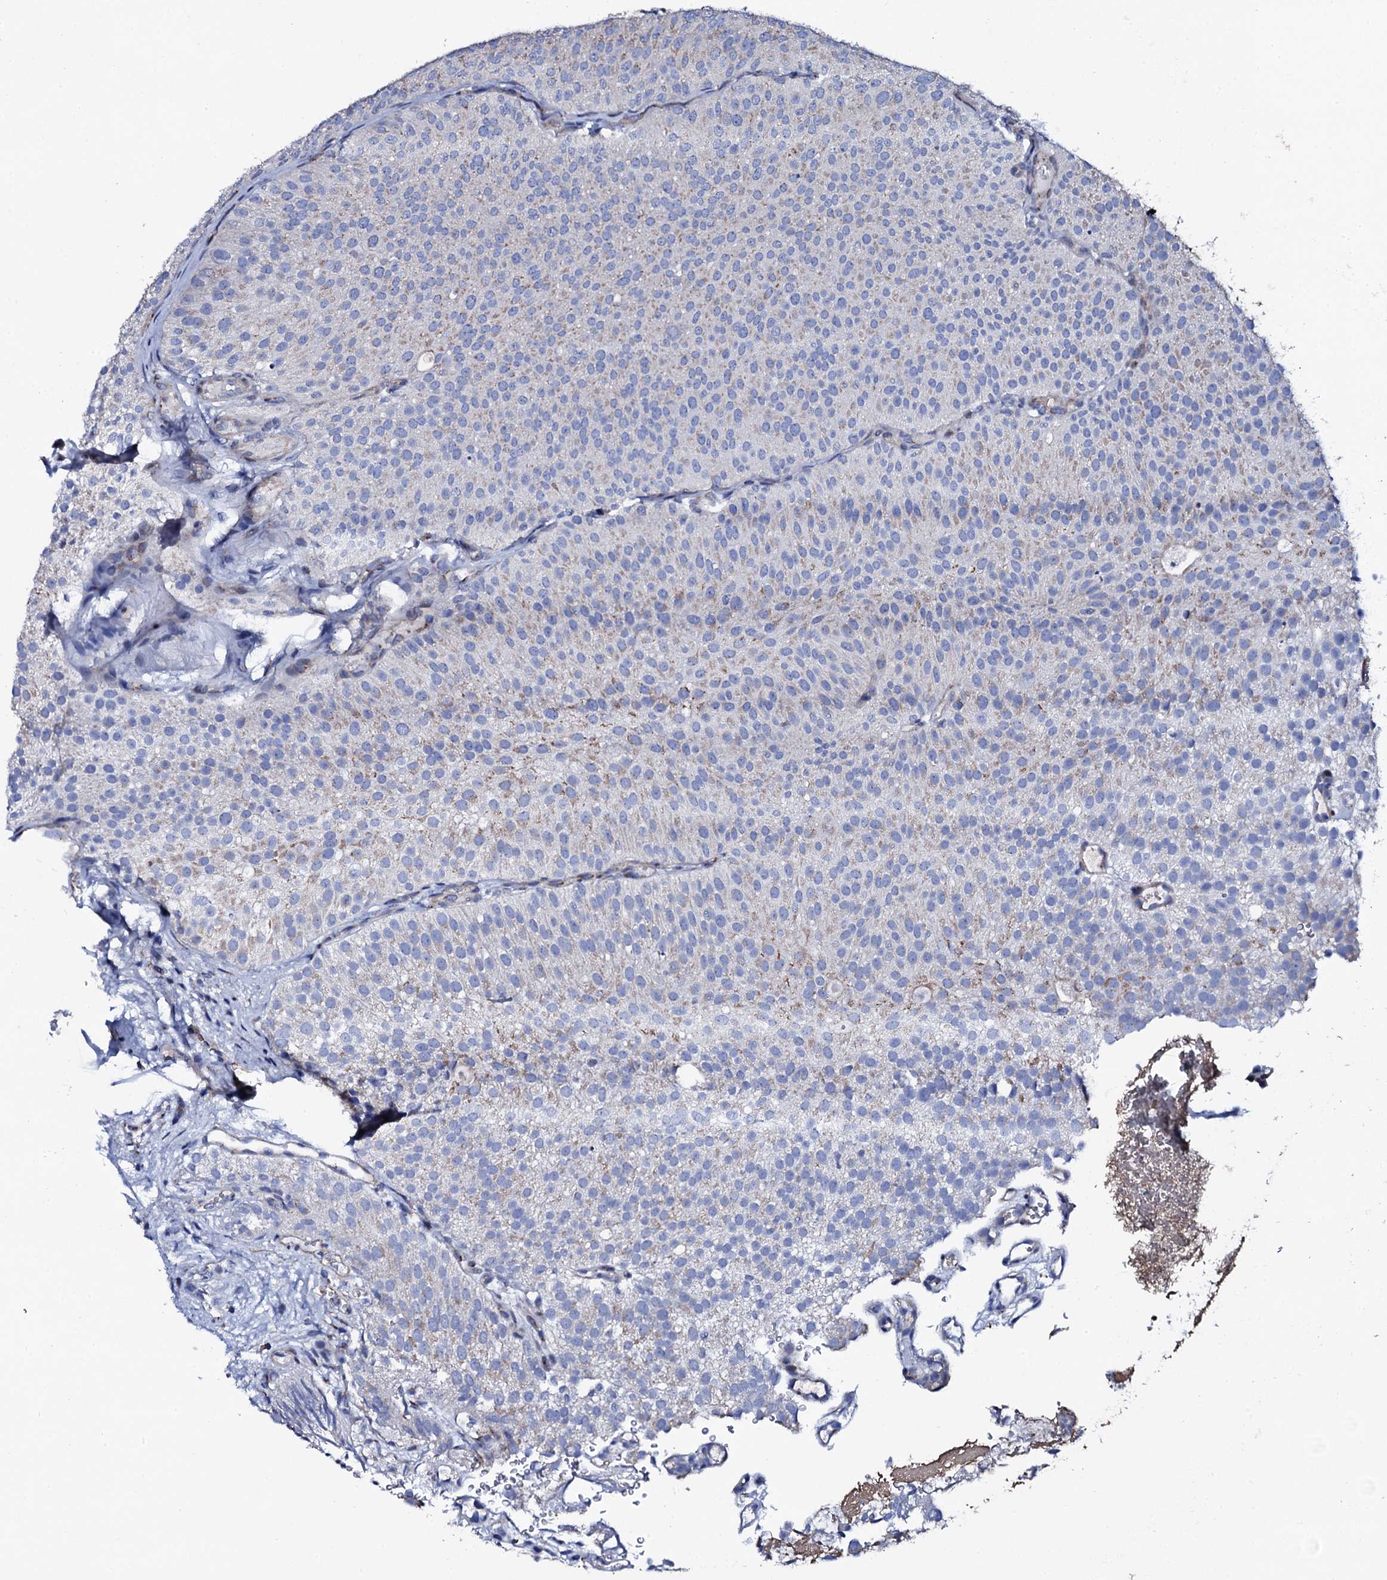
{"staining": {"intensity": "weak", "quantity": "<25%", "location": "cytoplasmic/membranous"}, "tissue": "urothelial cancer", "cell_type": "Tumor cells", "image_type": "cancer", "snomed": [{"axis": "morphology", "description": "Urothelial carcinoma, Low grade"}, {"axis": "topography", "description": "Urinary bladder"}], "caption": "Immunohistochemistry of urothelial cancer displays no expression in tumor cells.", "gene": "PLET1", "patient": {"sex": "male", "age": 78}}